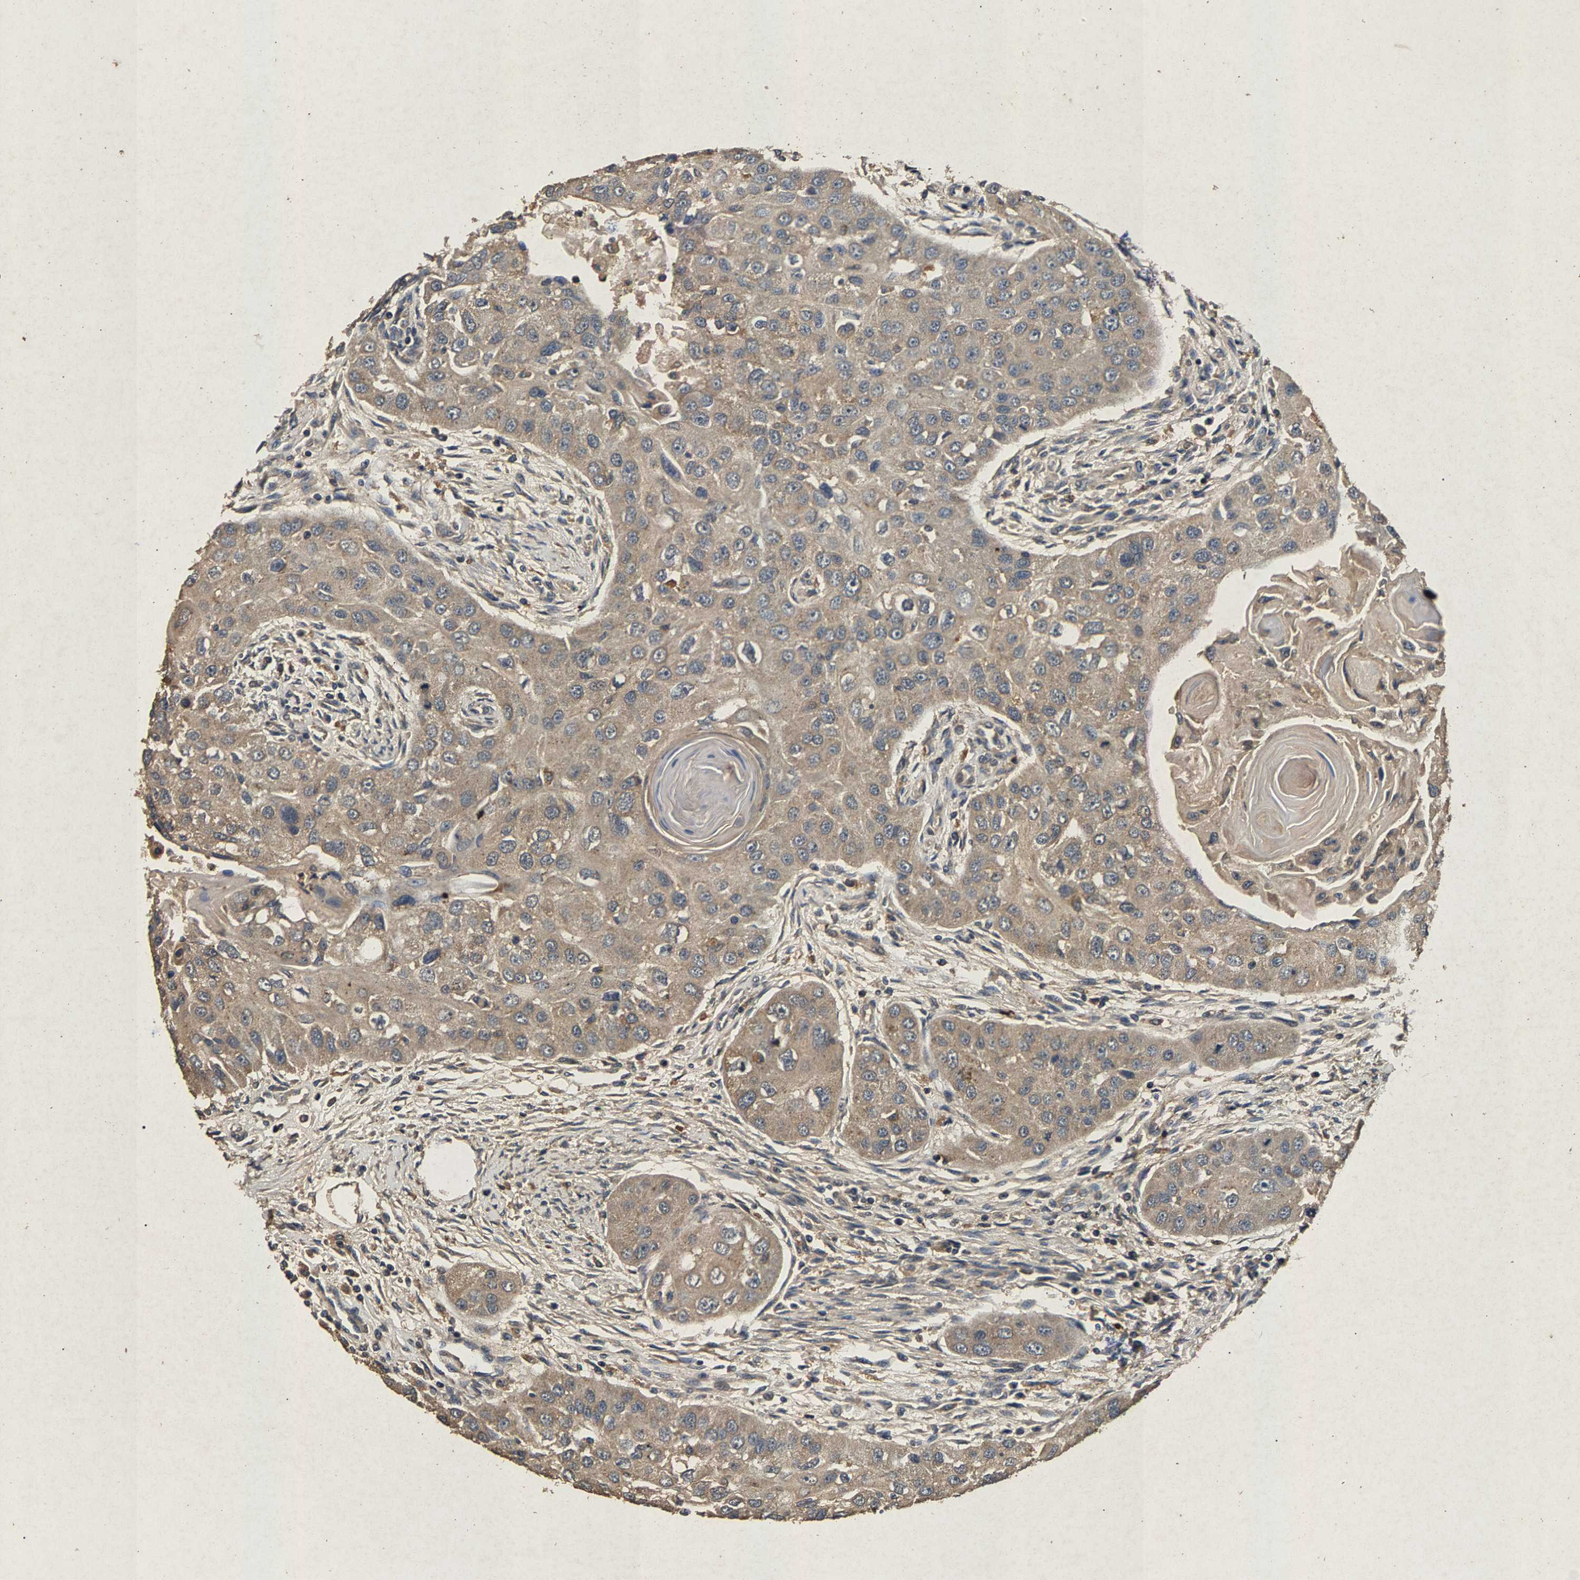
{"staining": {"intensity": "weak", "quantity": ">75%", "location": "cytoplasmic/membranous"}, "tissue": "head and neck cancer", "cell_type": "Tumor cells", "image_type": "cancer", "snomed": [{"axis": "morphology", "description": "Normal tissue, NOS"}, {"axis": "morphology", "description": "Squamous cell carcinoma, NOS"}, {"axis": "topography", "description": "Skeletal muscle"}, {"axis": "topography", "description": "Head-Neck"}], "caption": "High-power microscopy captured an immunohistochemistry (IHC) photomicrograph of head and neck cancer, revealing weak cytoplasmic/membranous positivity in about >75% of tumor cells.", "gene": "PPP1CC", "patient": {"sex": "male", "age": 51}}